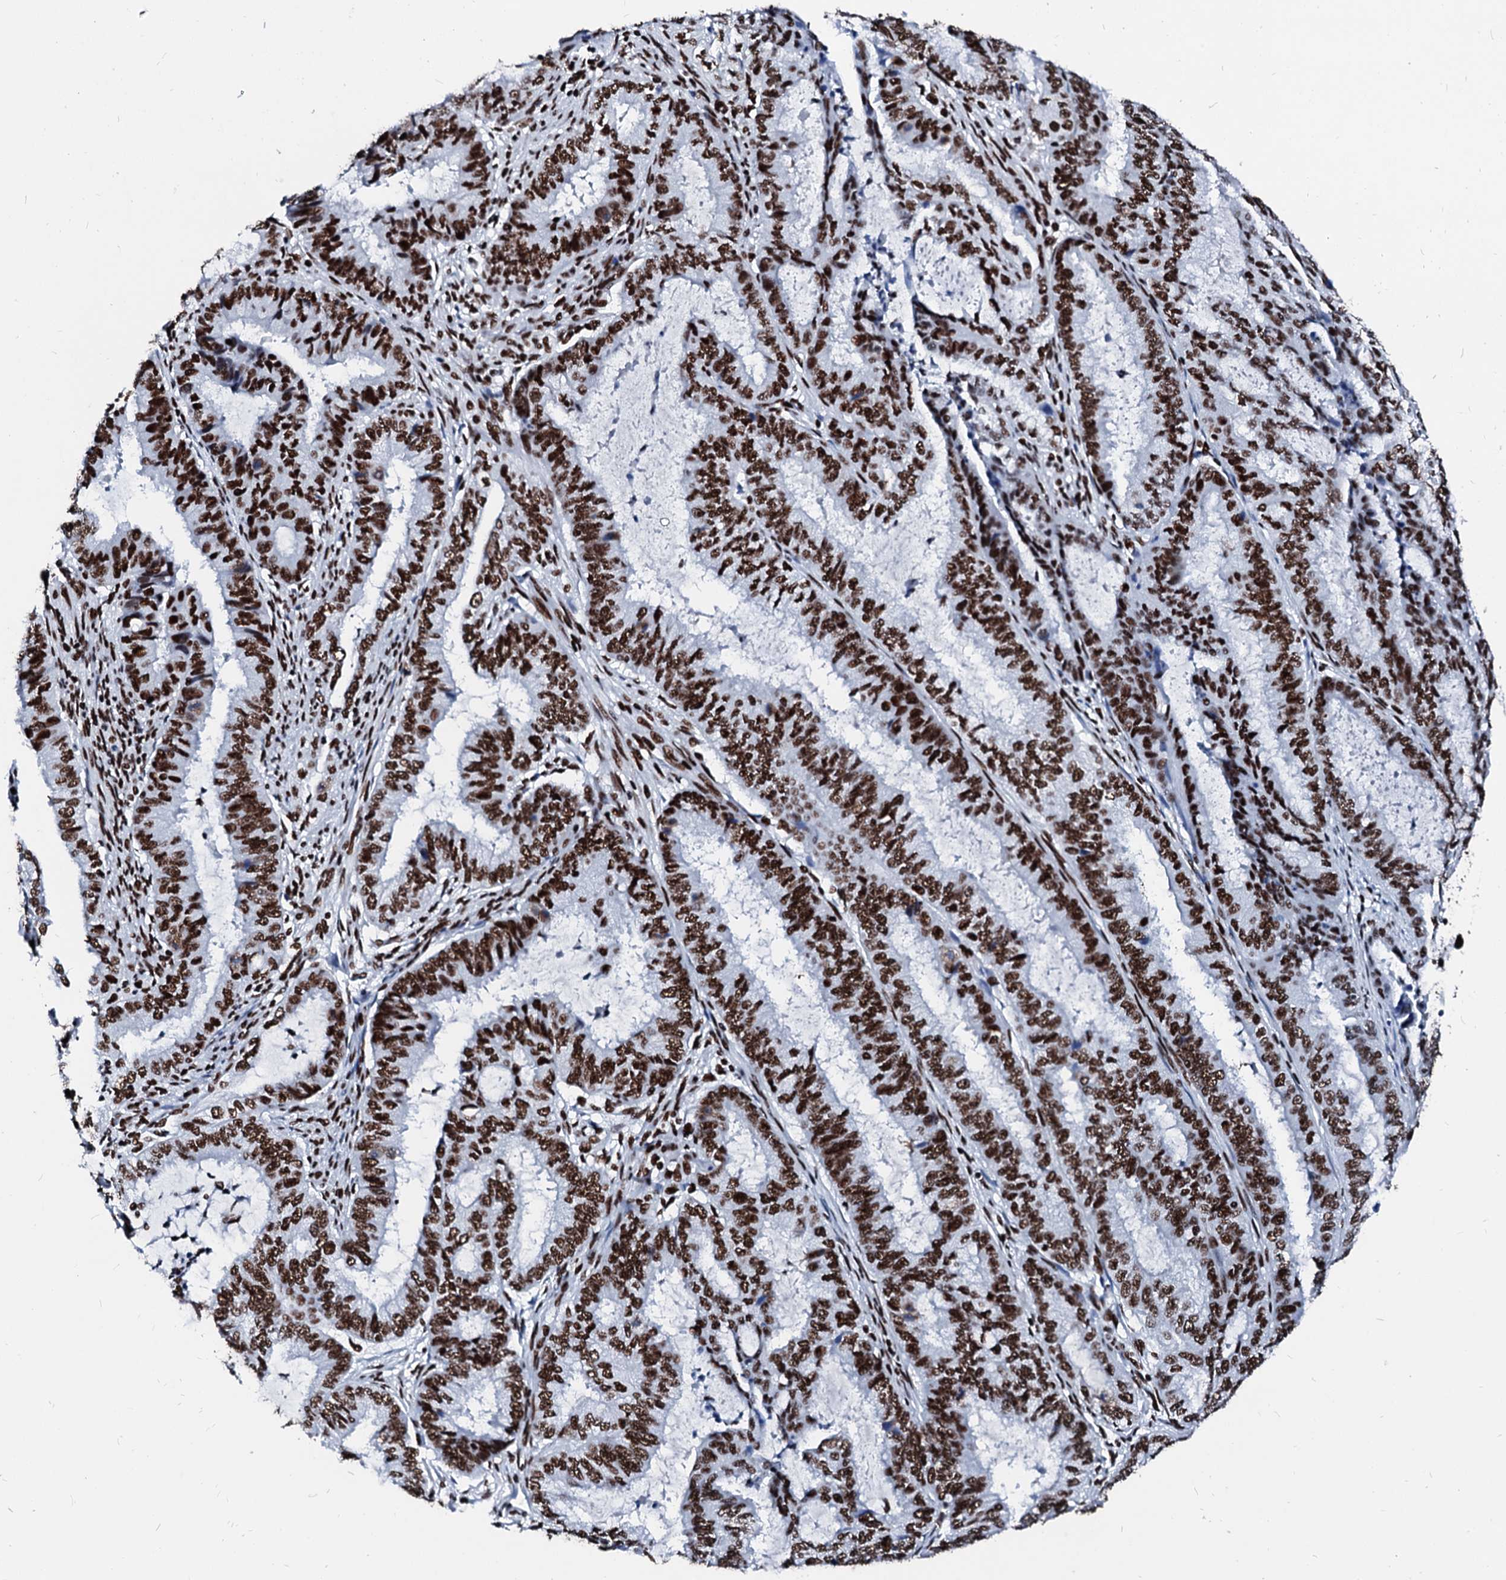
{"staining": {"intensity": "strong", "quantity": ">75%", "location": "nuclear"}, "tissue": "endometrial cancer", "cell_type": "Tumor cells", "image_type": "cancer", "snomed": [{"axis": "morphology", "description": "Adenocarcinoma, NOS"}, {"axis": "topography", "description": "Endometrium"}], "caption": "Tumor cells show high levels of strong nuclear expression in approximately >75% of cells in human adenocarcinoma (endometrial).", "gene": "RALY", "patient": {"sex": "female", "age": 51}}